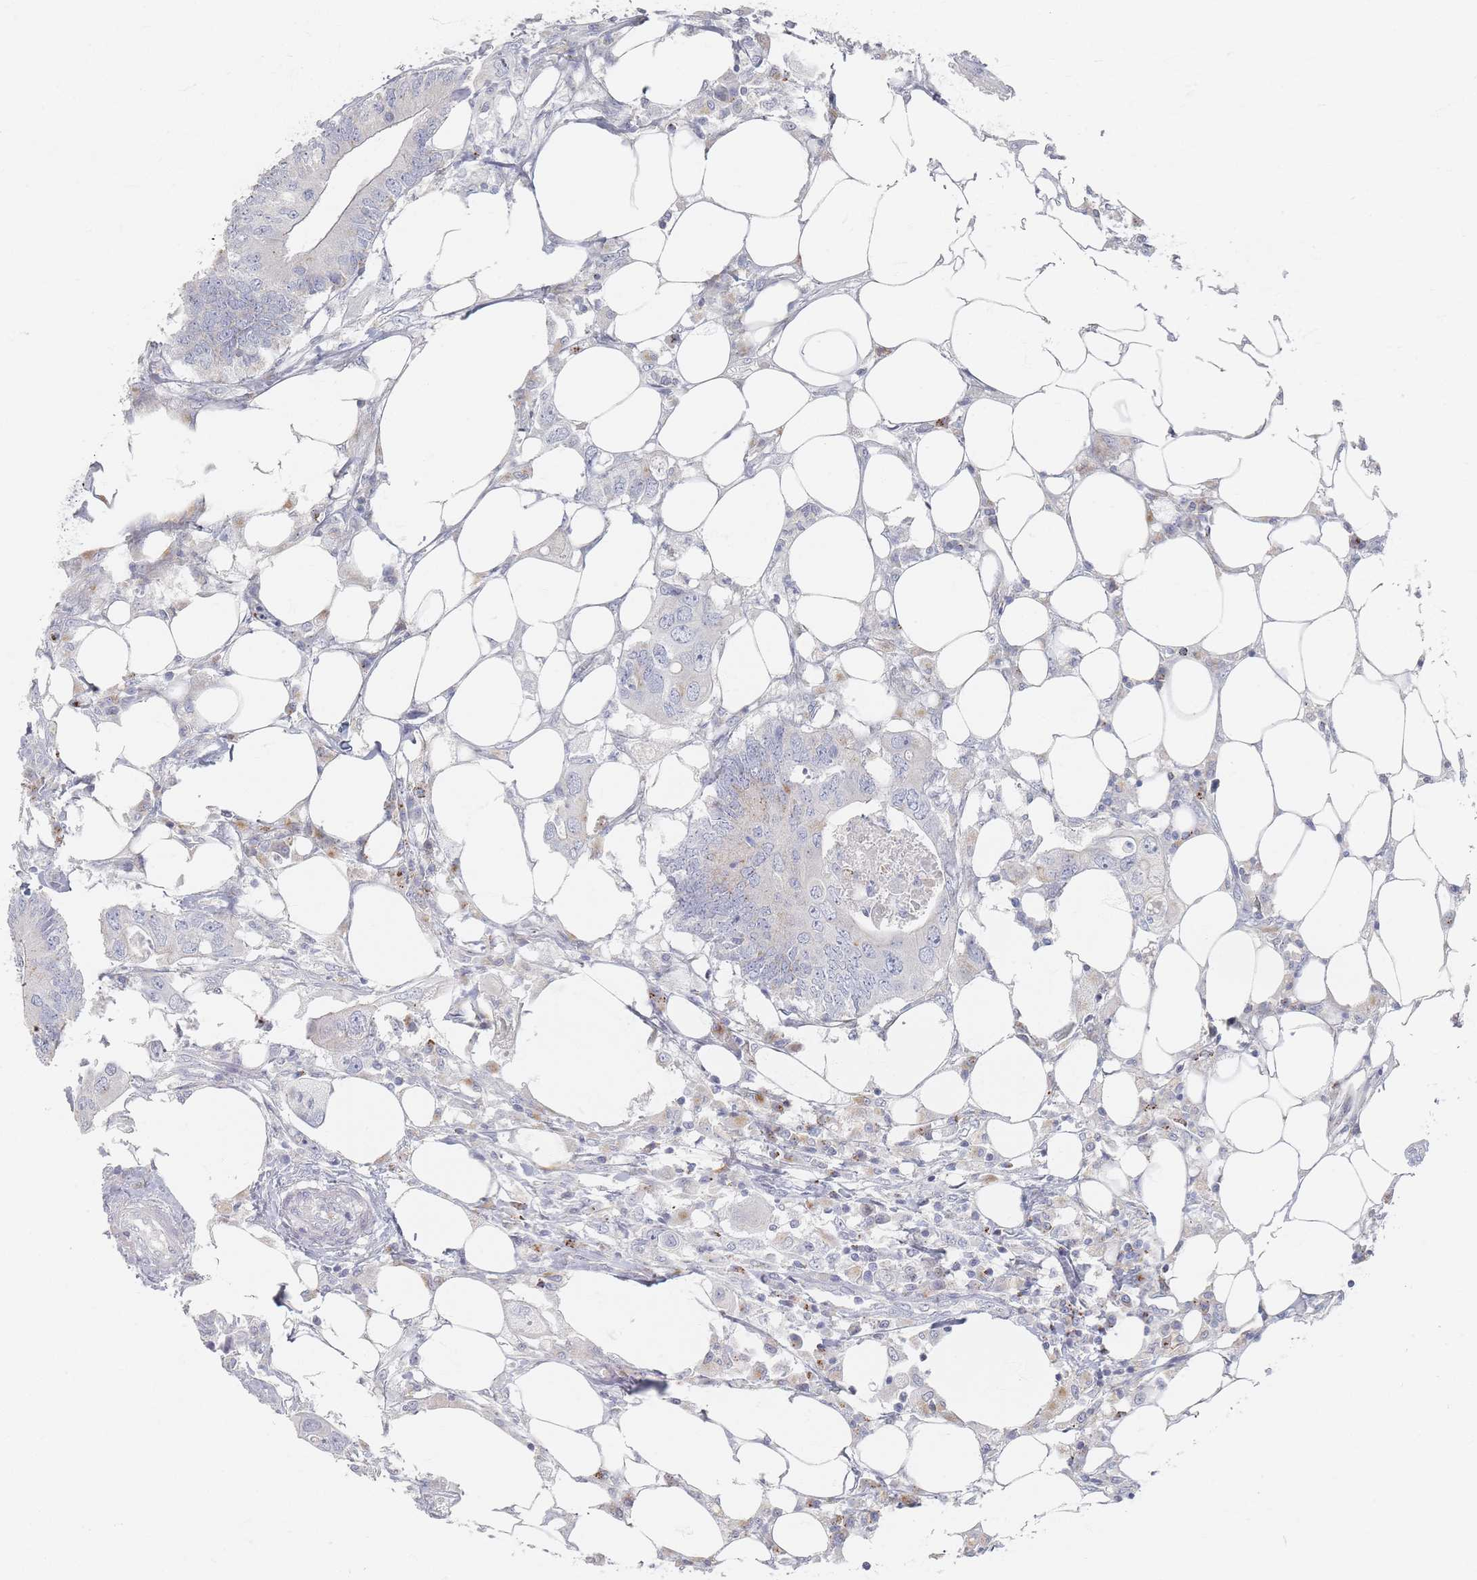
{"staining": {"intensity": "negative", "quantity": "none", "location": "none"}, "tissue": "colorectal cancer", "cell_type": "Tumor cells", "image_type": "cancer", "snomed": [{"axis": "morphology", "description": "Adenocarcinoma, NOS"}, {"axis": "topography", "description": "Colon"}], "caption": "A high-resolution micrograph shows immunohistochemistry (IHC) staining of colorectal cancer, which shows no significant positivity in tumor cells.", "gene": "SLC2A11", "patient": {"sex": "male", "age": 71}}